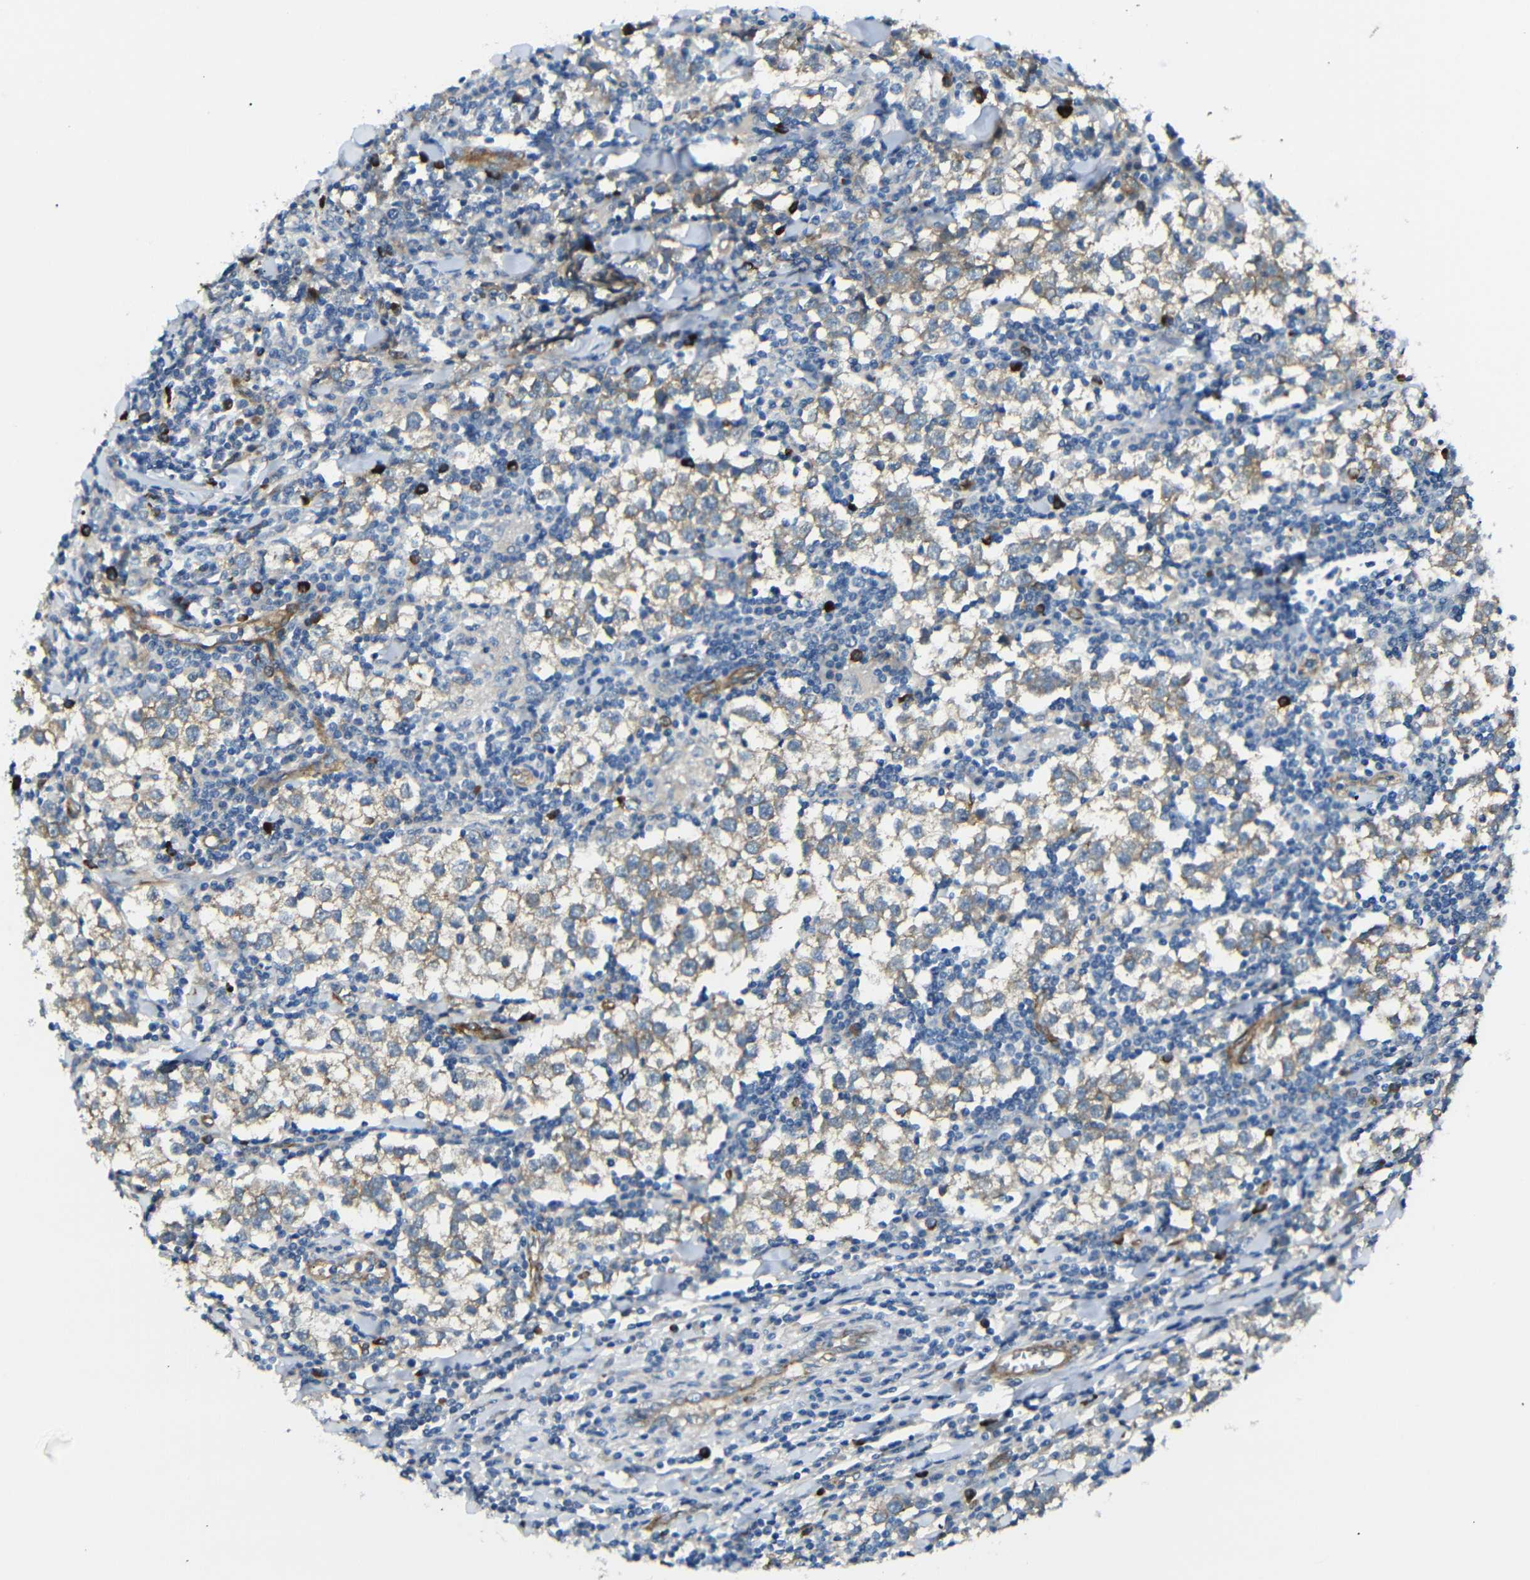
{"staining": {"intensity": "weak", "quantity": ">75%", "location": "cytoplasmic/membranous"}, "tissue": "testis cancer", "cell_type": "Tumor cells", "image_type": "cancer", "snomed": [{"axis": "morphology", "description": "Seminoma, NOS"}, {"axis": "morphology", "description": "Carcinoma, Embryonal, NOS"}, {"axis": "topography", "description": "Testis"}], "caption": "Testis embryonal carcinoma stained with a brown dye displays weak cytoplasmic/membranous positive expression in approximately >75% of tumor cells.", "gene": "MYO1B", "patient": {"sex": "male", "age": 36}}